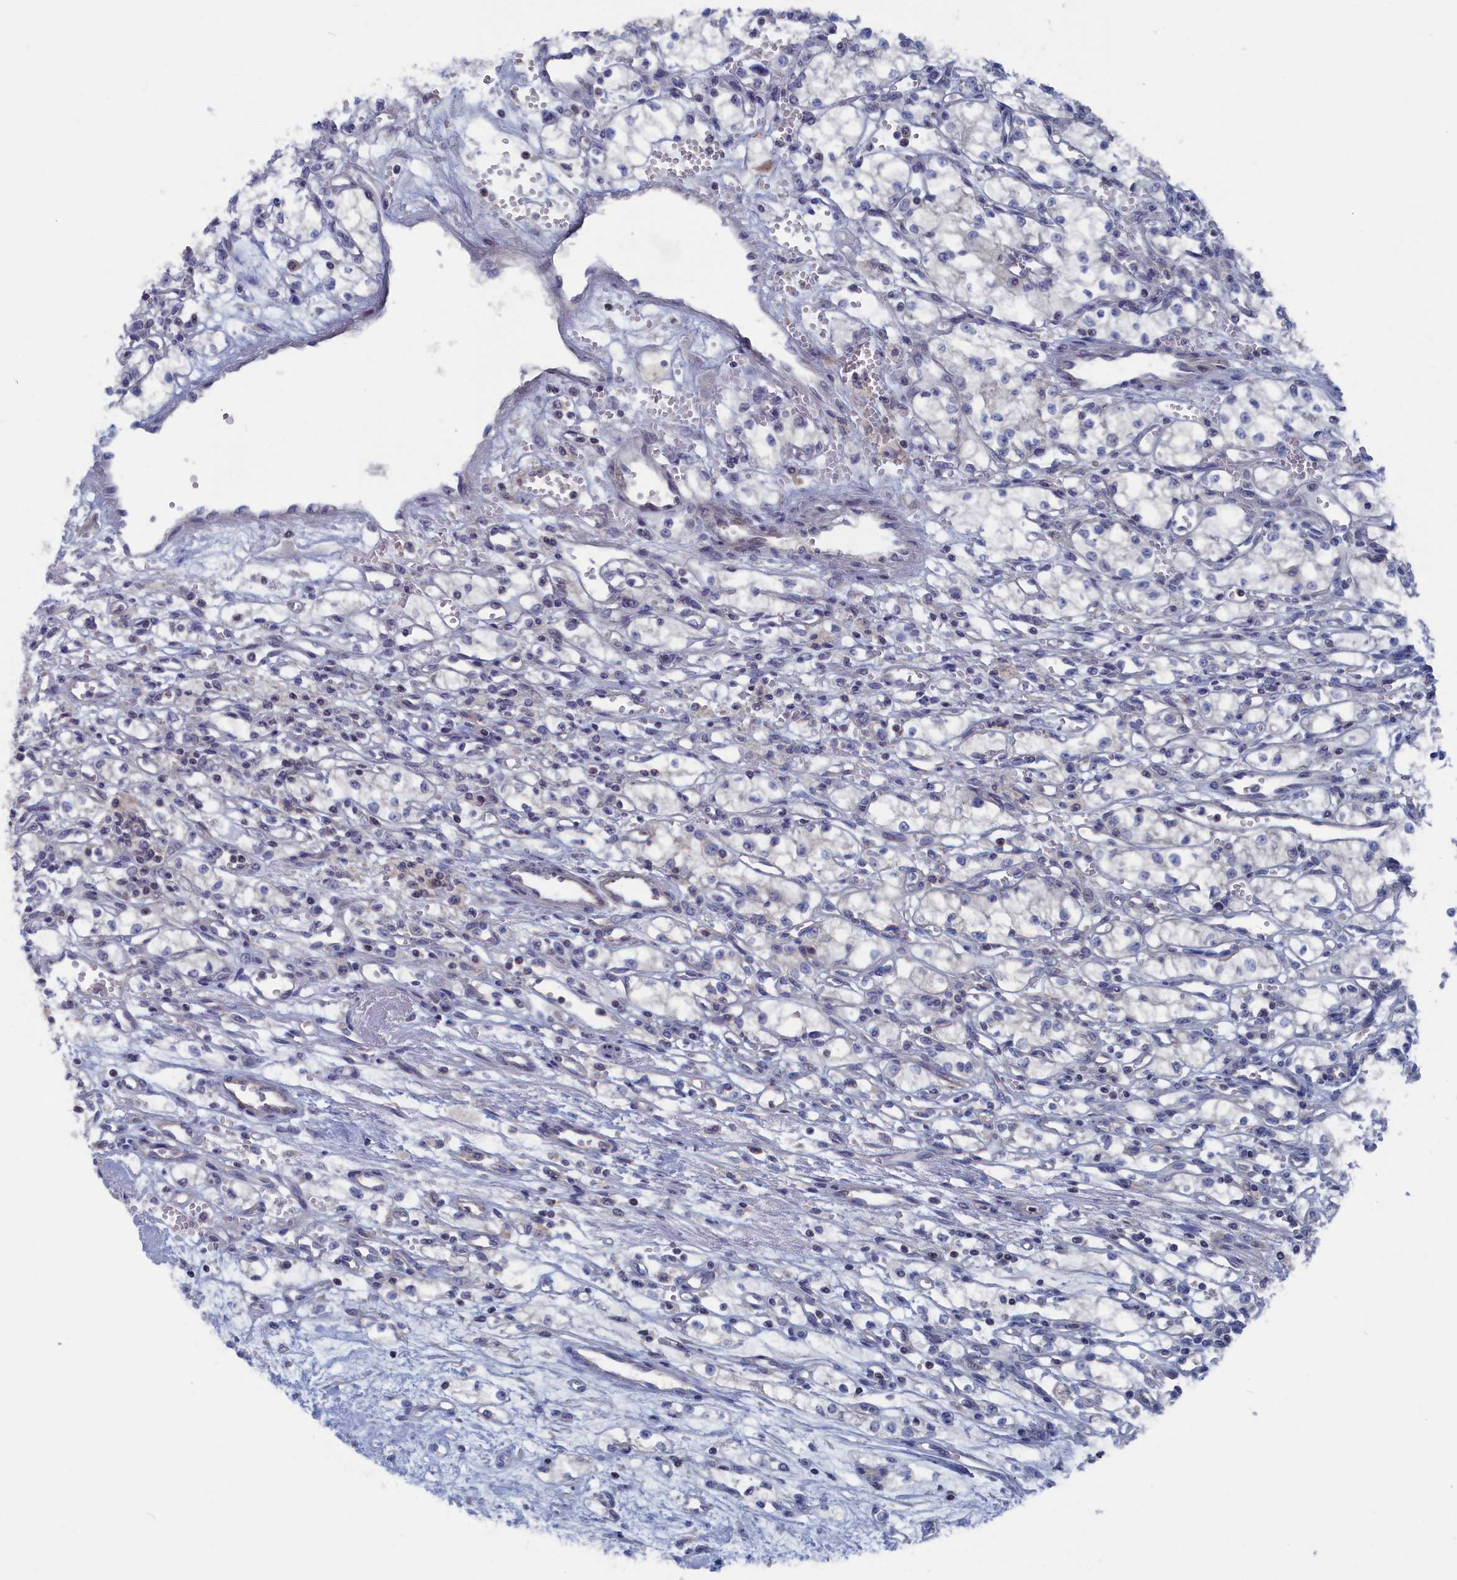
{"staining": {"intensity": "negative", "quantity": "none", "location": "none"}, "tissue": "renal cancer", "cell_type": "Tumor cells", "image_type": "cancer", "snomed": [{"axis": "morphology", "description": "Normal tissue, NOS"}, {"axis": "morphology", "description": "Adenocarcinoma, NOS"}, {"axis": "topography", "description": "Kidney"}], "caption": "DAB (3,3'-diaminobenzidine) immunohistochemical staining of renal cancer shows no significant positivity in tumor cells.", "gene": "CEND1", "patient": {"sex": "male", "age": 59}}